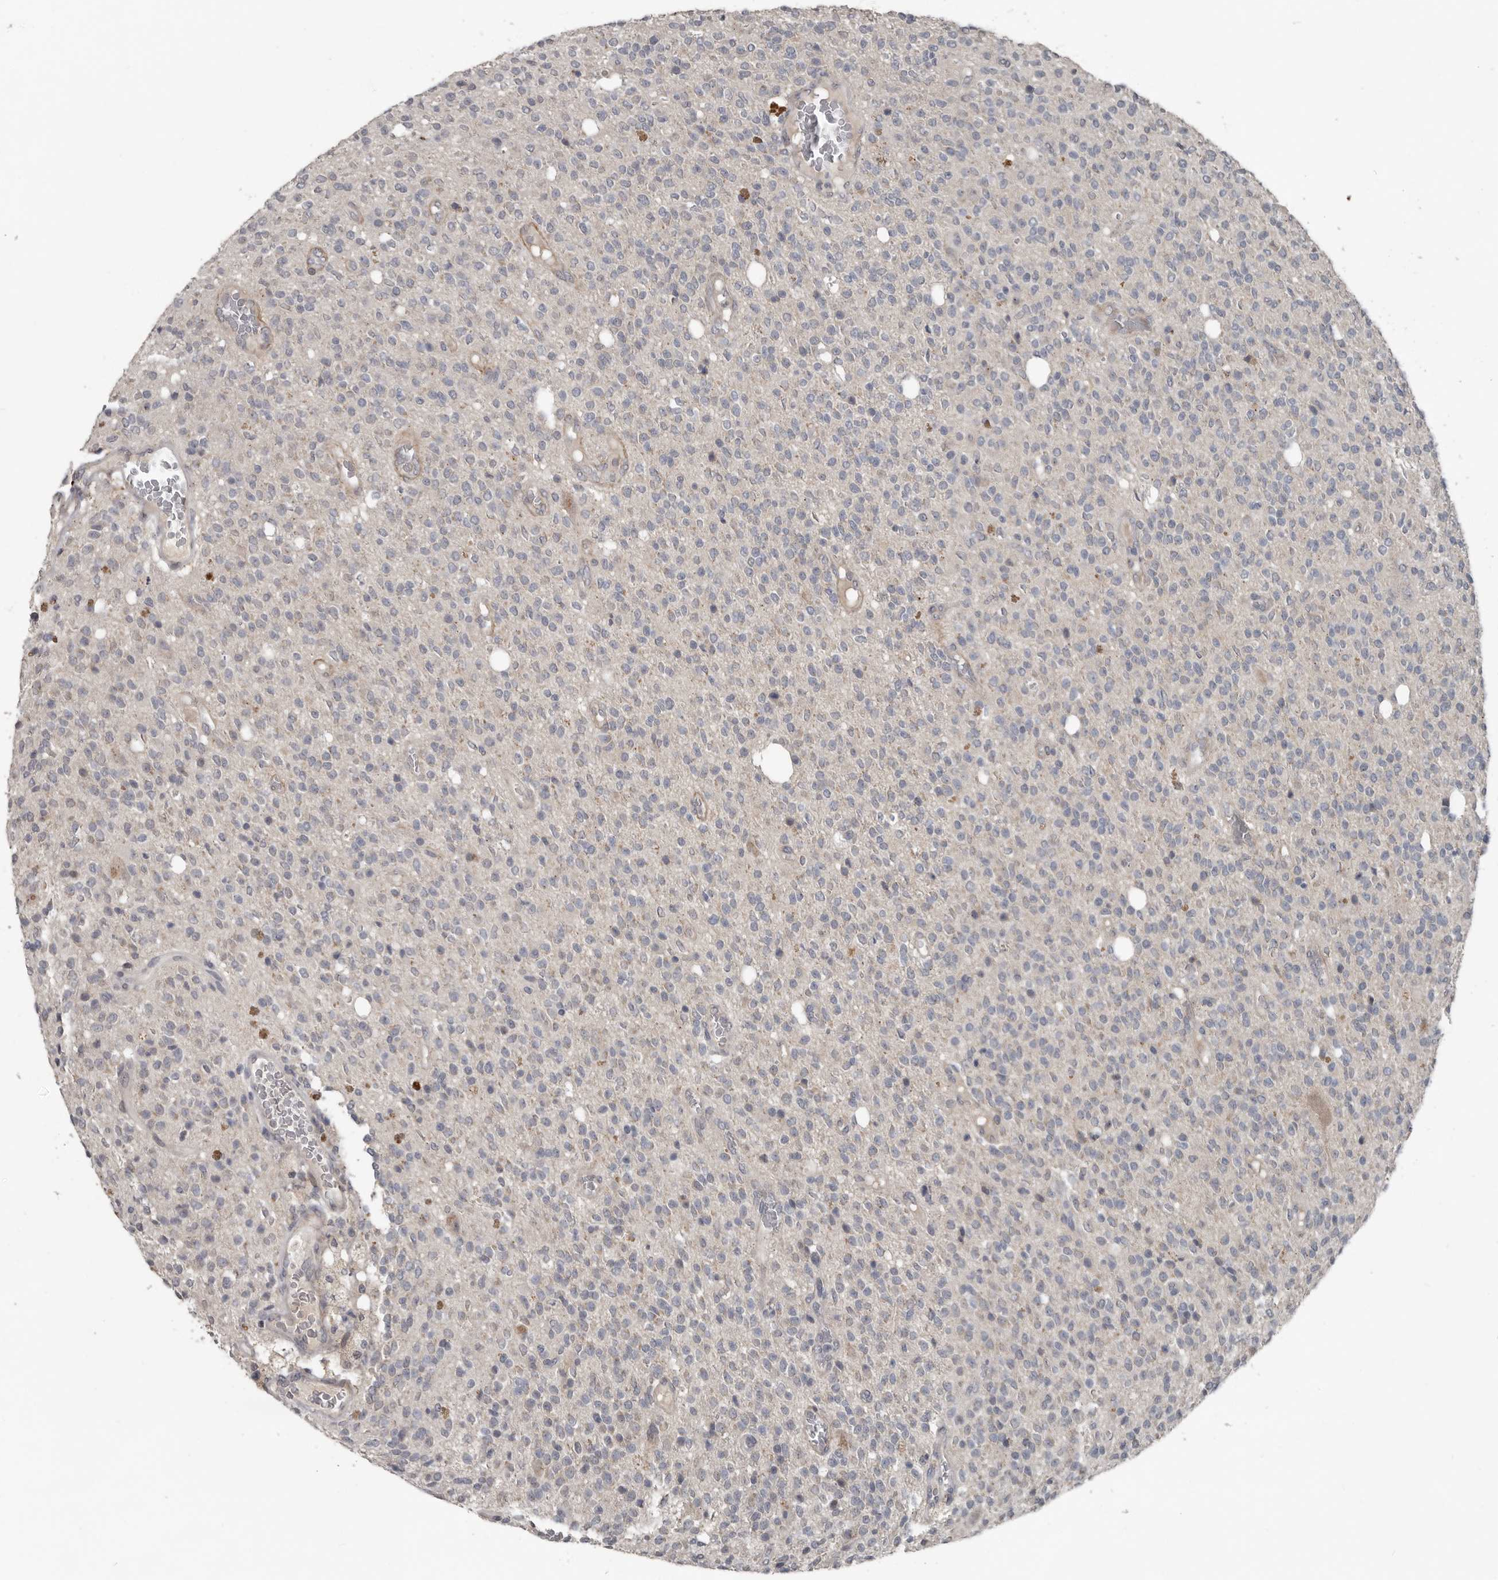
{"staining": {"intensity": "weak", "quantity": "<25%", "location": "cytoplasmic/membranous"}, "tissue": "glioma", "cell_type": "Tumor cells", "image_type": "cancer", "snomed": [{"axis": "morphology", "description": "Glioma, malignant, High grade"}, {"axis": "topography", "description": "Brain"}], "caption": "Glioma was stained to show a protein in brown. There is no significant staining in tumor cells.", "gene": "C1orf216", "patient": {"sex": "male", "age": 34}}